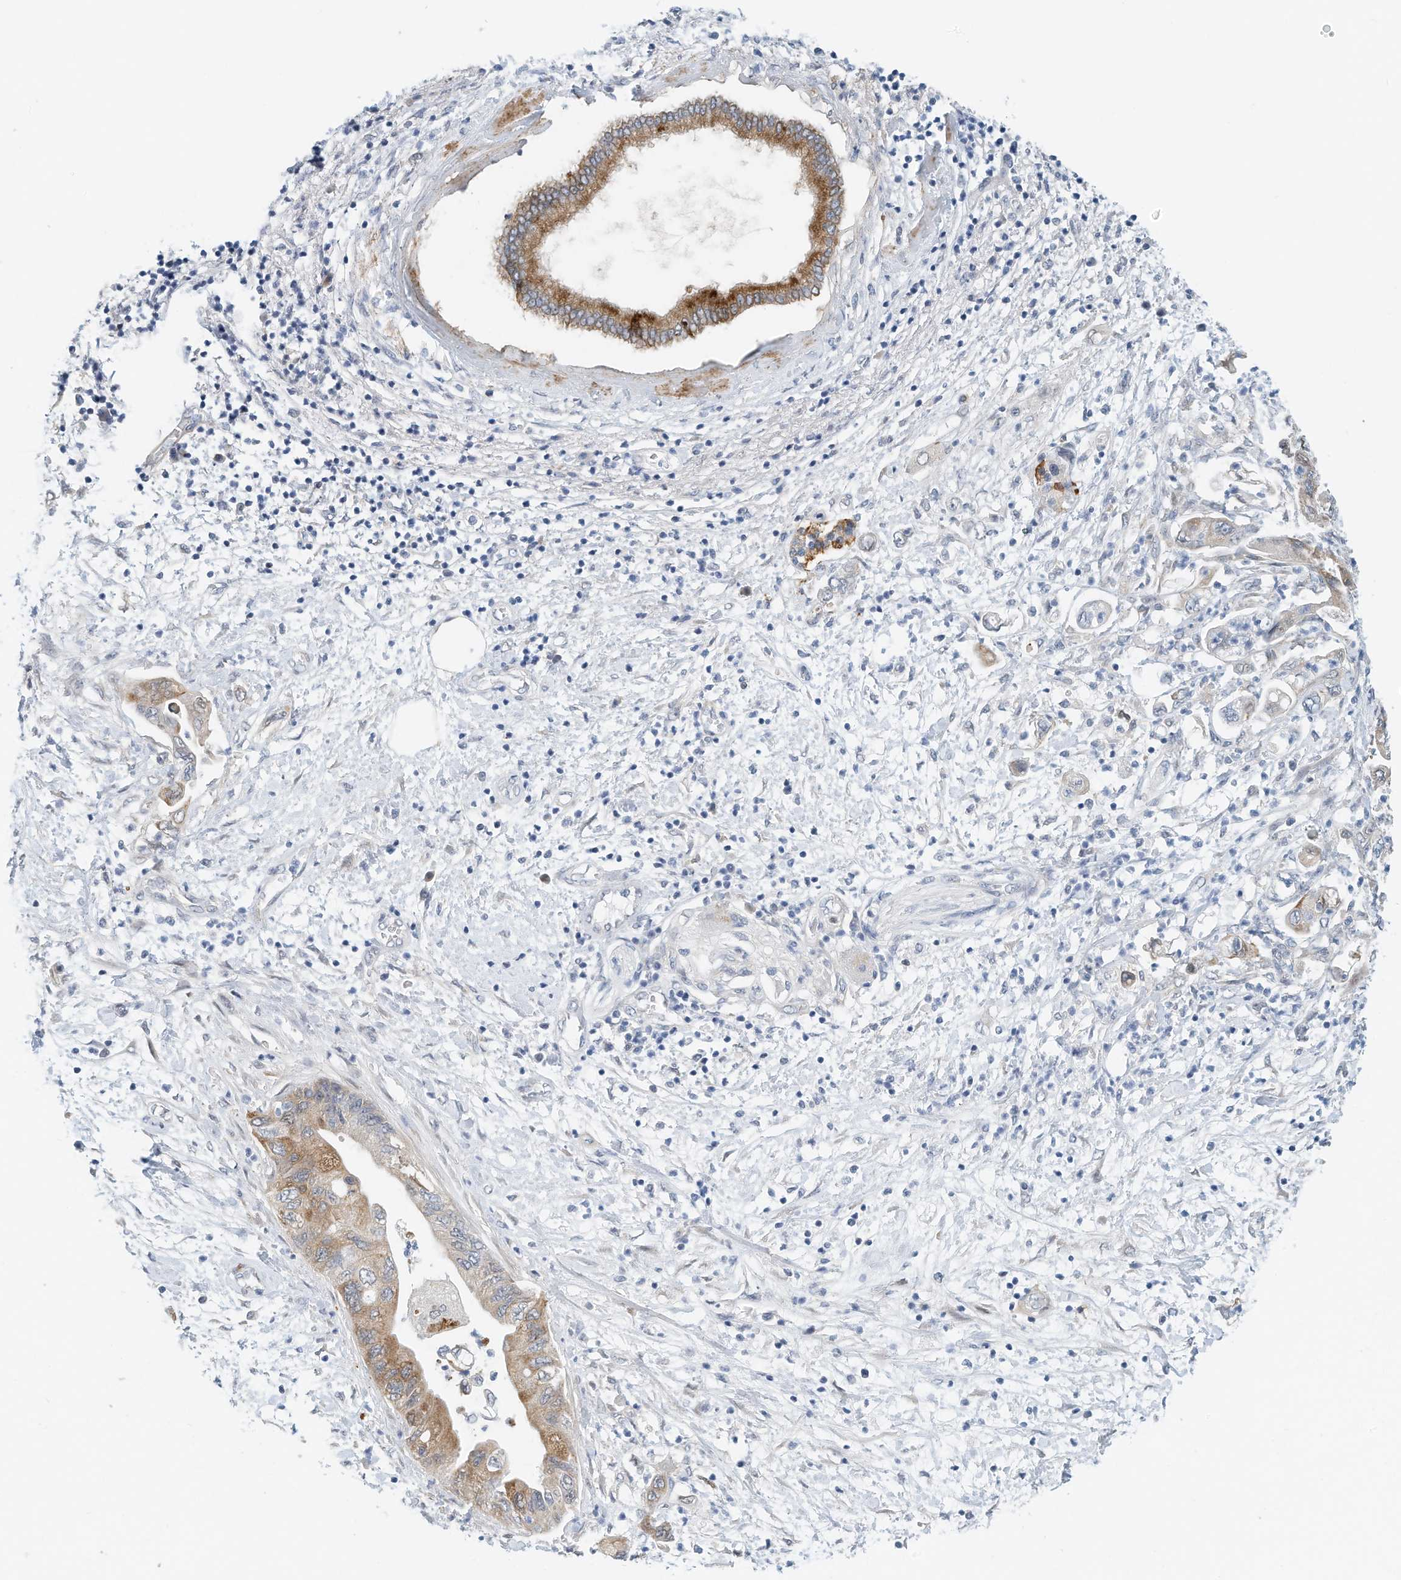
{"staining": {"intensity": "moderate", "quantity": "<25%", "location": "cytoplasmic/membranous,nuclear"}, "tissue": "pancreatic cancer", "cell_type": "Tumor cells", "image_type": "cancer", "snomed": [{"axis": "morphology", "description": "Adenocarcinoma, NOS"}, {"axis": "topography", "description": "Pancreas"}], "caption": "A low amount of moderate cytoplasmic/membranous and nuclear staining is appreciated in about <25% of tumor cells in pancreatic cancer (adenocarcinoma) tissue. The protein of interest is shown in brown color, while the nuclei are stained blue.", "gene": "ARHGAP28", "patient": {"sex": "female", "age": 73}}